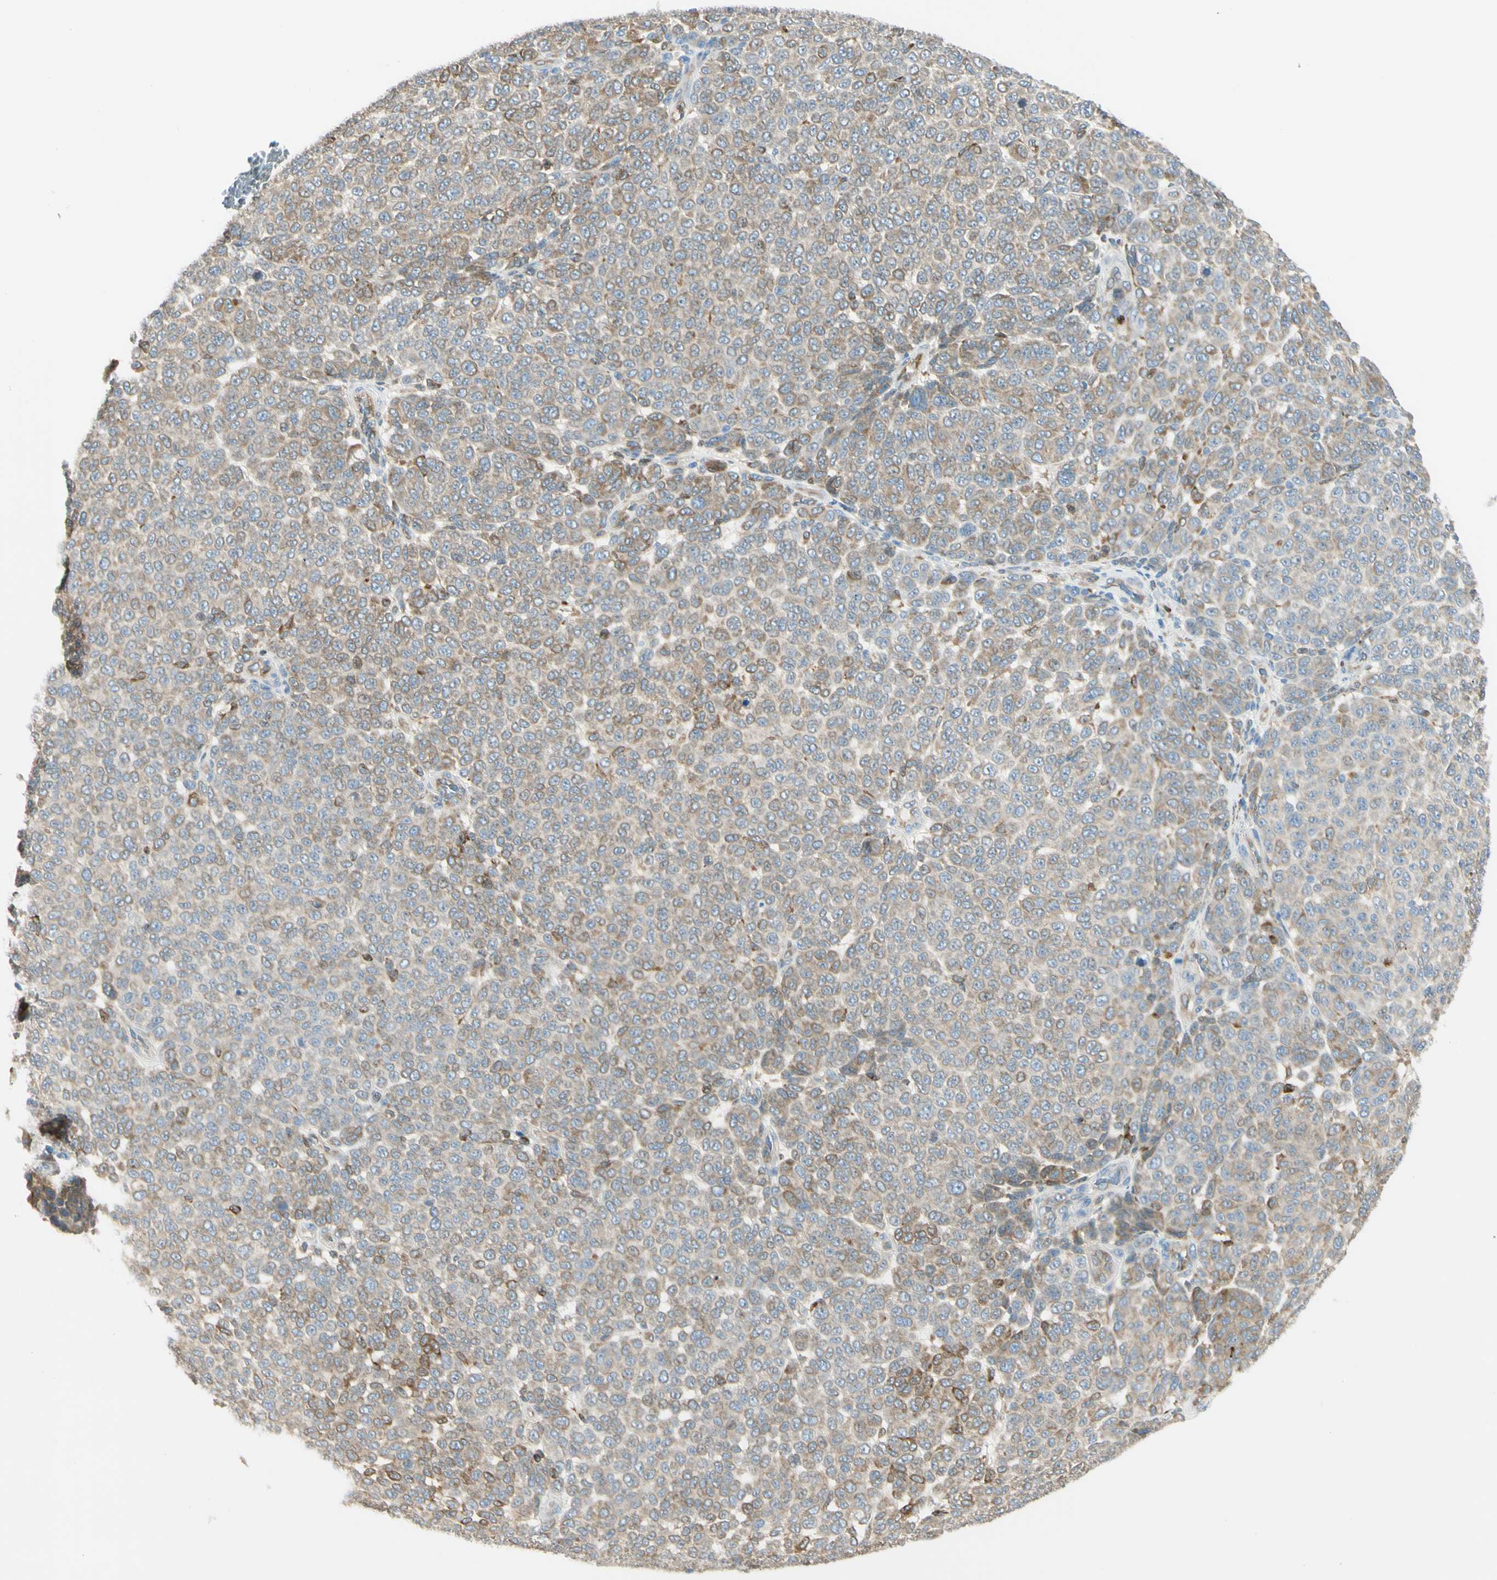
{"staining": {"intensity": "moderate", "quantity": "<25%", "location": "cytoplasmic/membranous"}, "tissue": "melanoma", "cell_type": "Tumor cells", "image_type": "cancer", "snomed": [{"axis": "morphology", "description": "Malignant melanoma, NOS"}, {"axis": "topography", "description": "Skin"}], "caption": "Melanoma stained with a protein marker exhibits moderate staining in tumor cells.", "gene": "LPCAT2", "patient": {"sex": "male", "age": 59}}